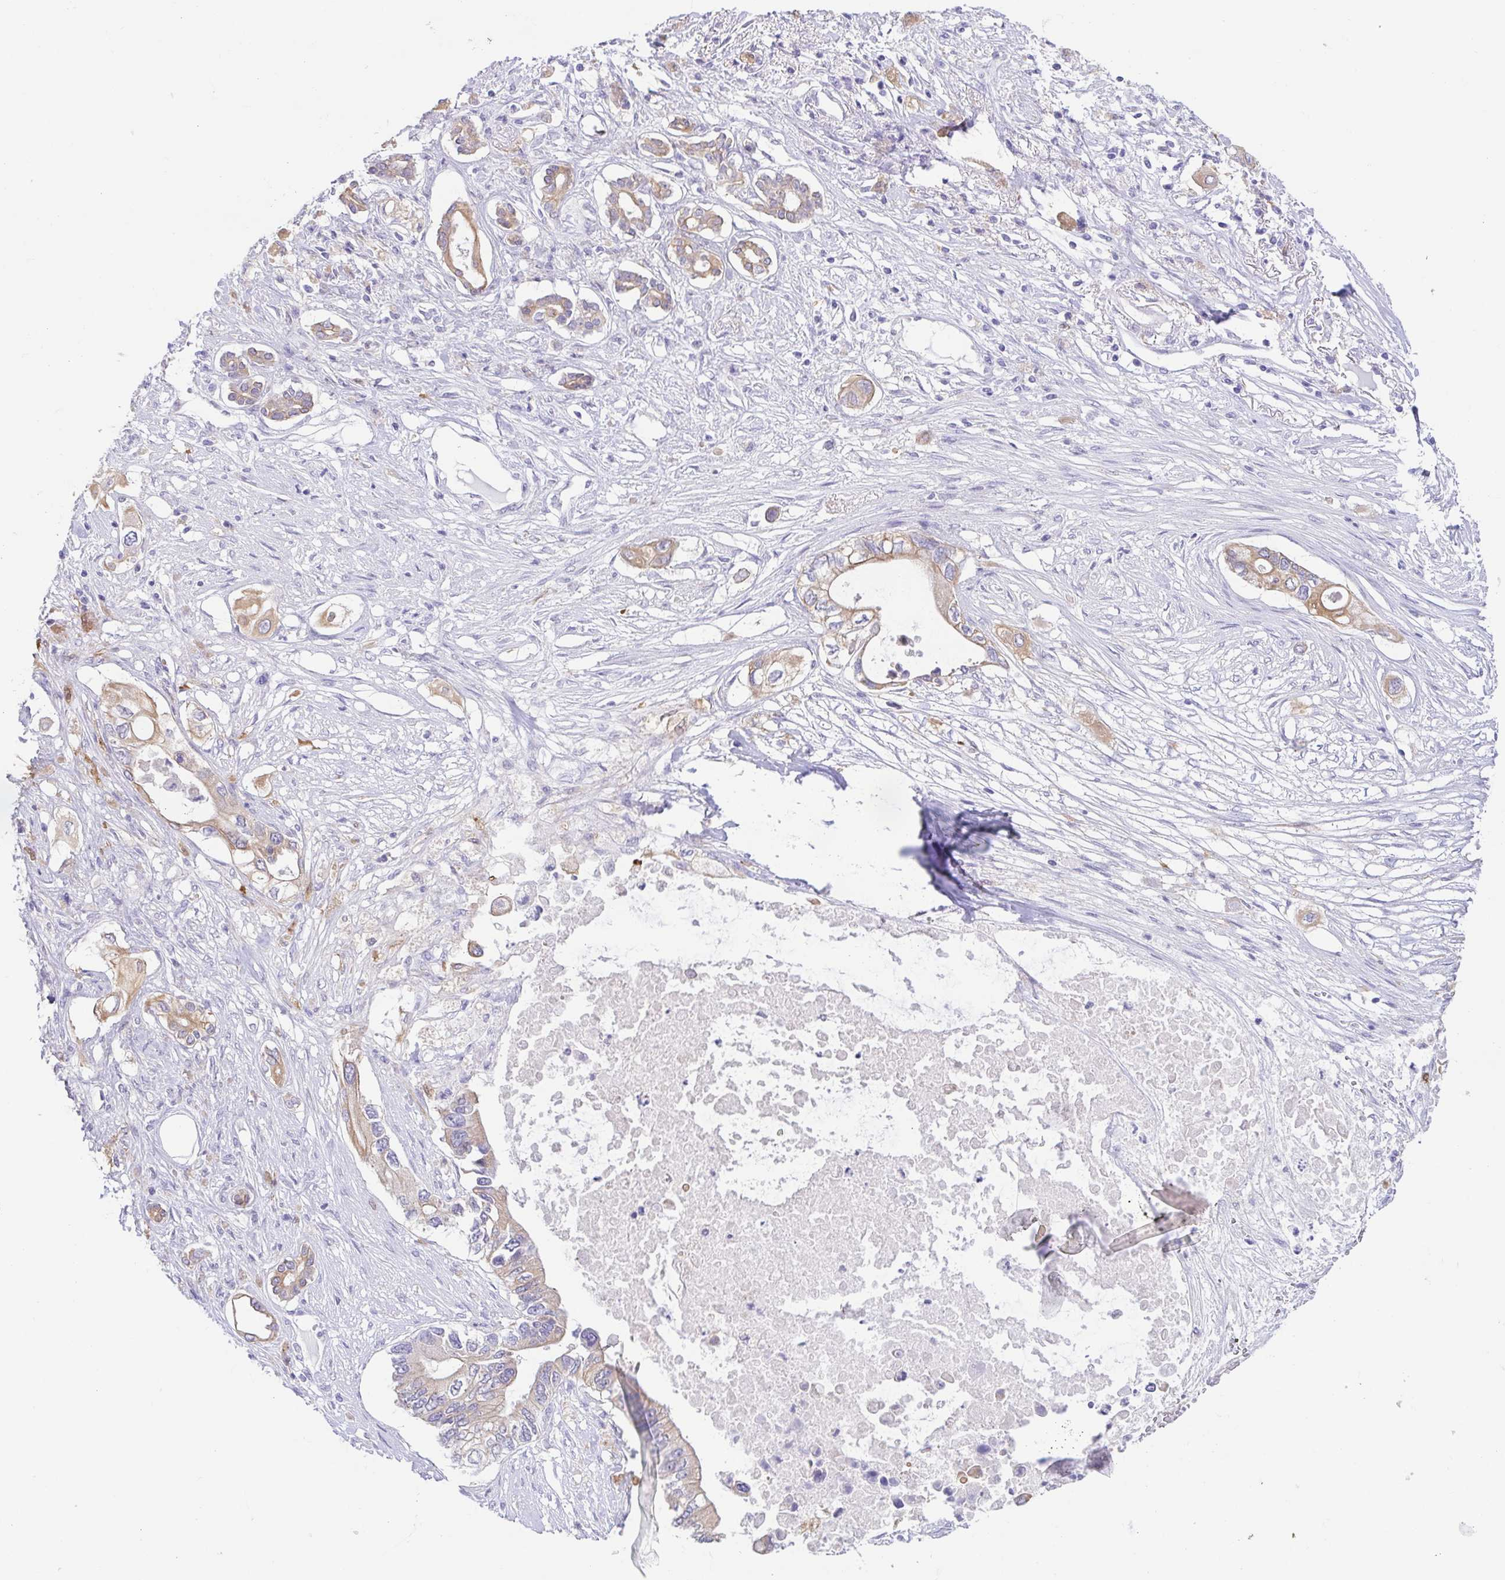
{"staining": {"intensity": "moderate", "quantity": "25%-75%", "location": "cytoplasmic/membranous"}, "tissue": "pancreatic cancer", "cell_type": "Tumor cells", "image_type": "cancer", "snomed": [{"axis": "morphology", "description": "Adenocarcinoma, NOS"}, {"axis": "topography", "description": "Pancreas"}], "caption": "A photomicrograph of human adenocarcinoma (pancreatic) stained for a protein demonstrates moderate cytoplasmic/membranous brown staining in tumor cells. (Stains: DAB (3,3'-diaminobenzidine) in brown, nuclei in blue, Microscopy: brightfield microscopy at high magnification).", "gene": "FABP3", "patient": {"sex": "female", "age": 63}}